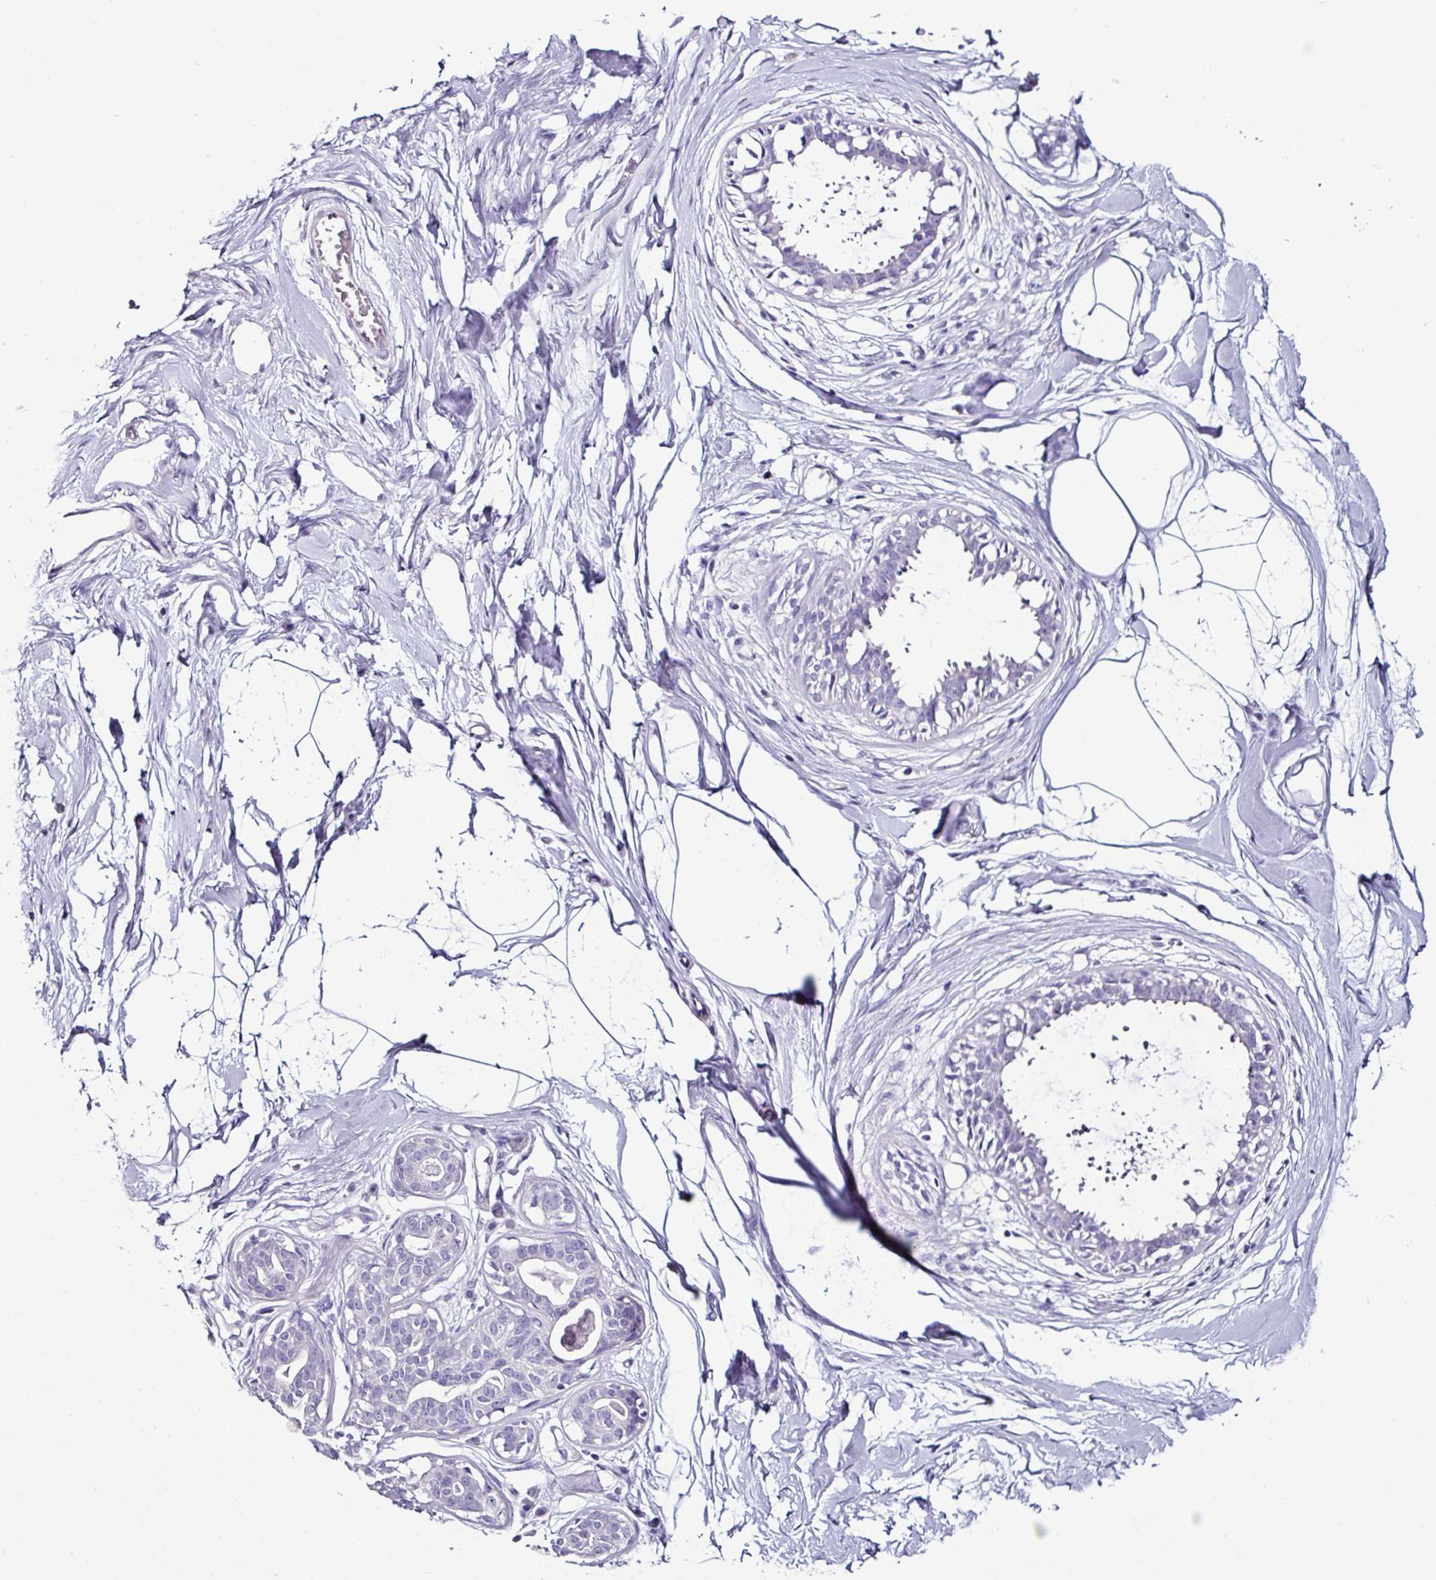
{"staining": {"intensity": "negative", "quantity": "none", "location": "none"}, "tissue": "breast", "cell_type": "Adipocytes", "image_type": "normal", "snomed": [{"axis": "morphology", "description": "Normal tissue, NOS"}, {"axis": "topography", "description": "Breast"}], "caption": "Human breast stained for a protein using immunohistochemistry reveals no staining in adipocytes.", "gene": "GLP2R", "patient": {"sex": "female", "age": 45}}